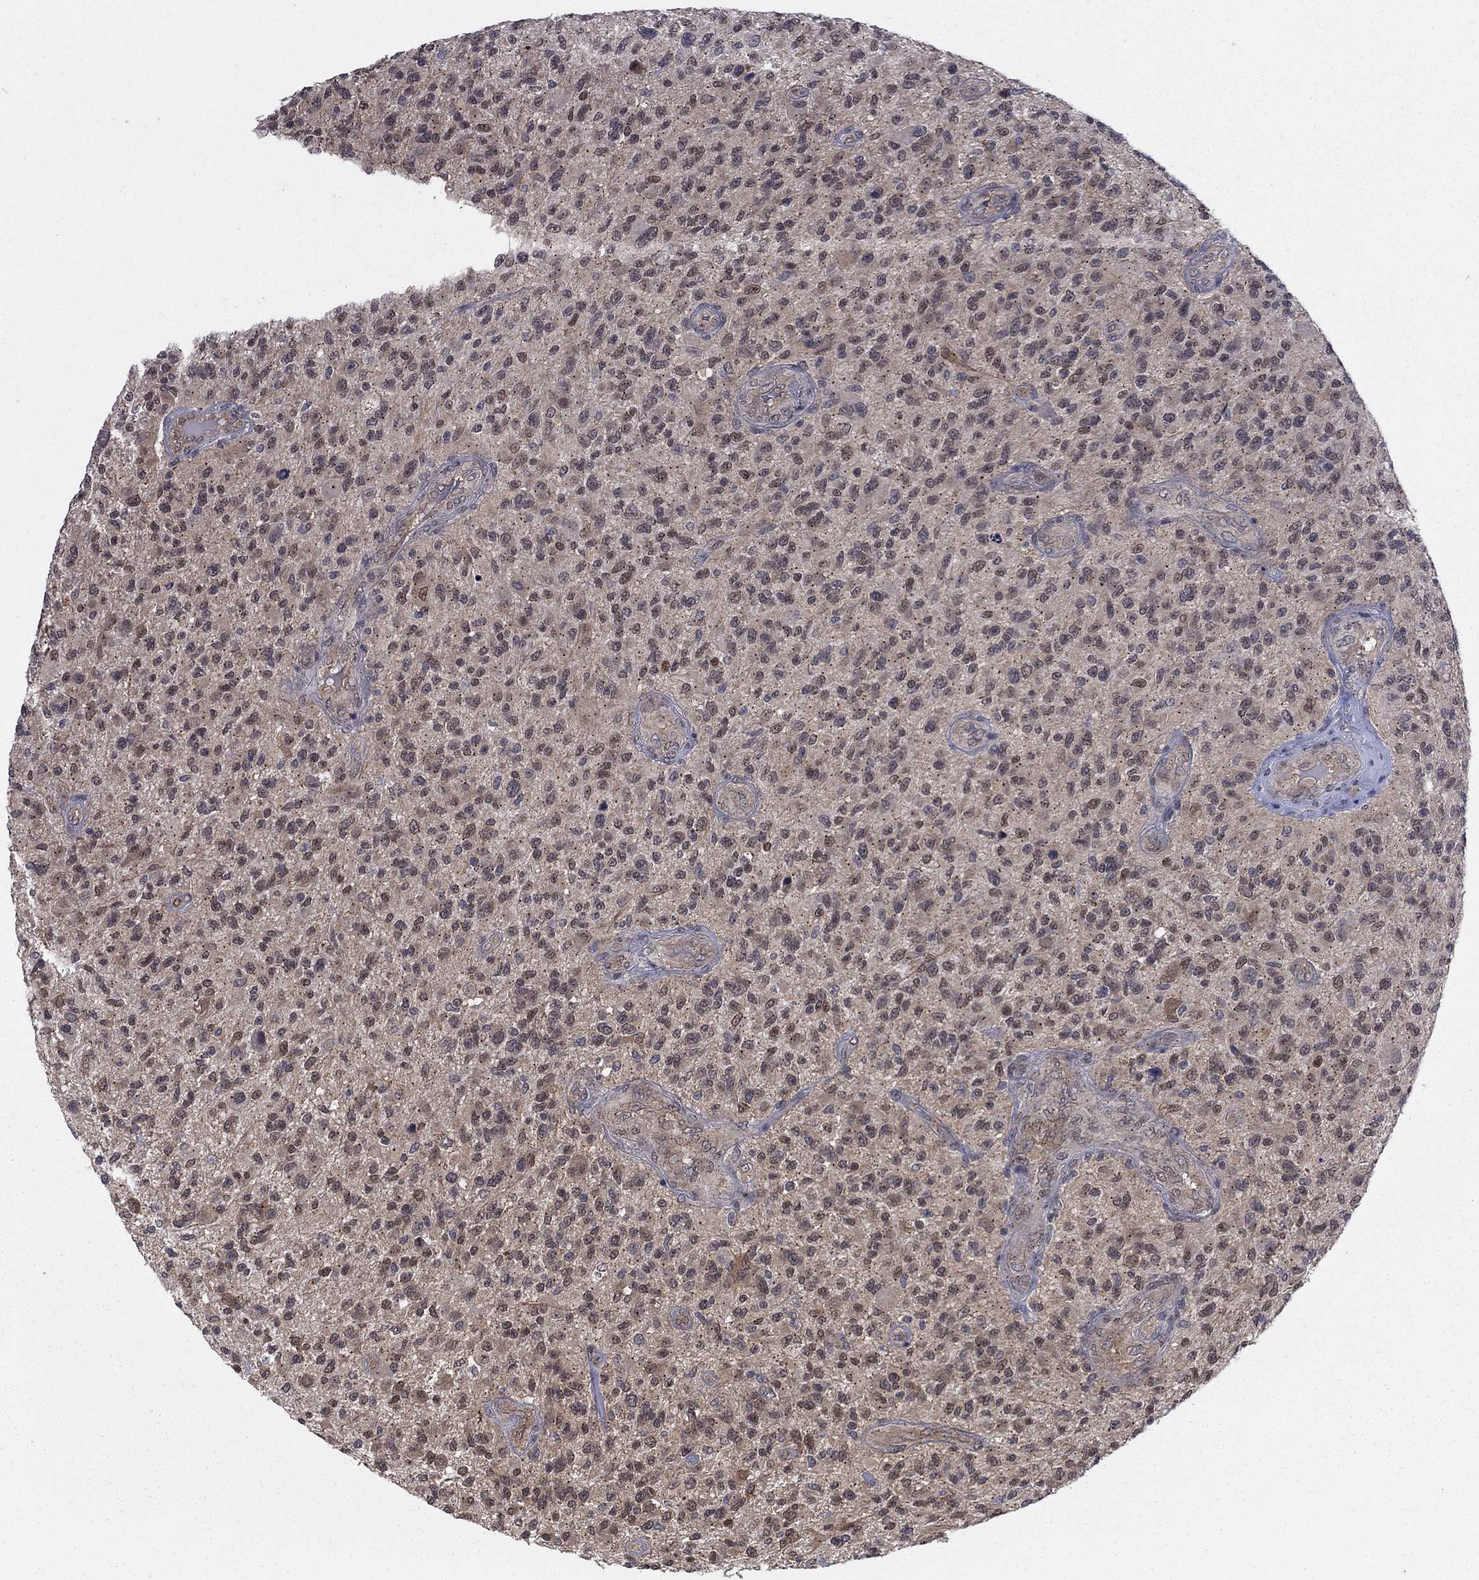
{"staining": {"intensity": "moderate", "quantity": "<25%", "location": "nuclear"}, "tissue": "glioma", "cell_type": "Tumor cells", "image_type": "cancer", "snomed": [{"axis": "morphology", "description": "Glioma, malignant, High grade"}, {"axis": "topography", "description": "Brain"}], "caption": "Protein staining reveals moderate nuclear staining in approximately <25% of tumor cells in malignant glioma (high-grade). The staining was performed using DAB, with brown indicating positive protein expression. Nuclei are stained blue with hematoxylin.", "gene": "SH3RF1", "patient": {"sex": "male", "age": 47}}